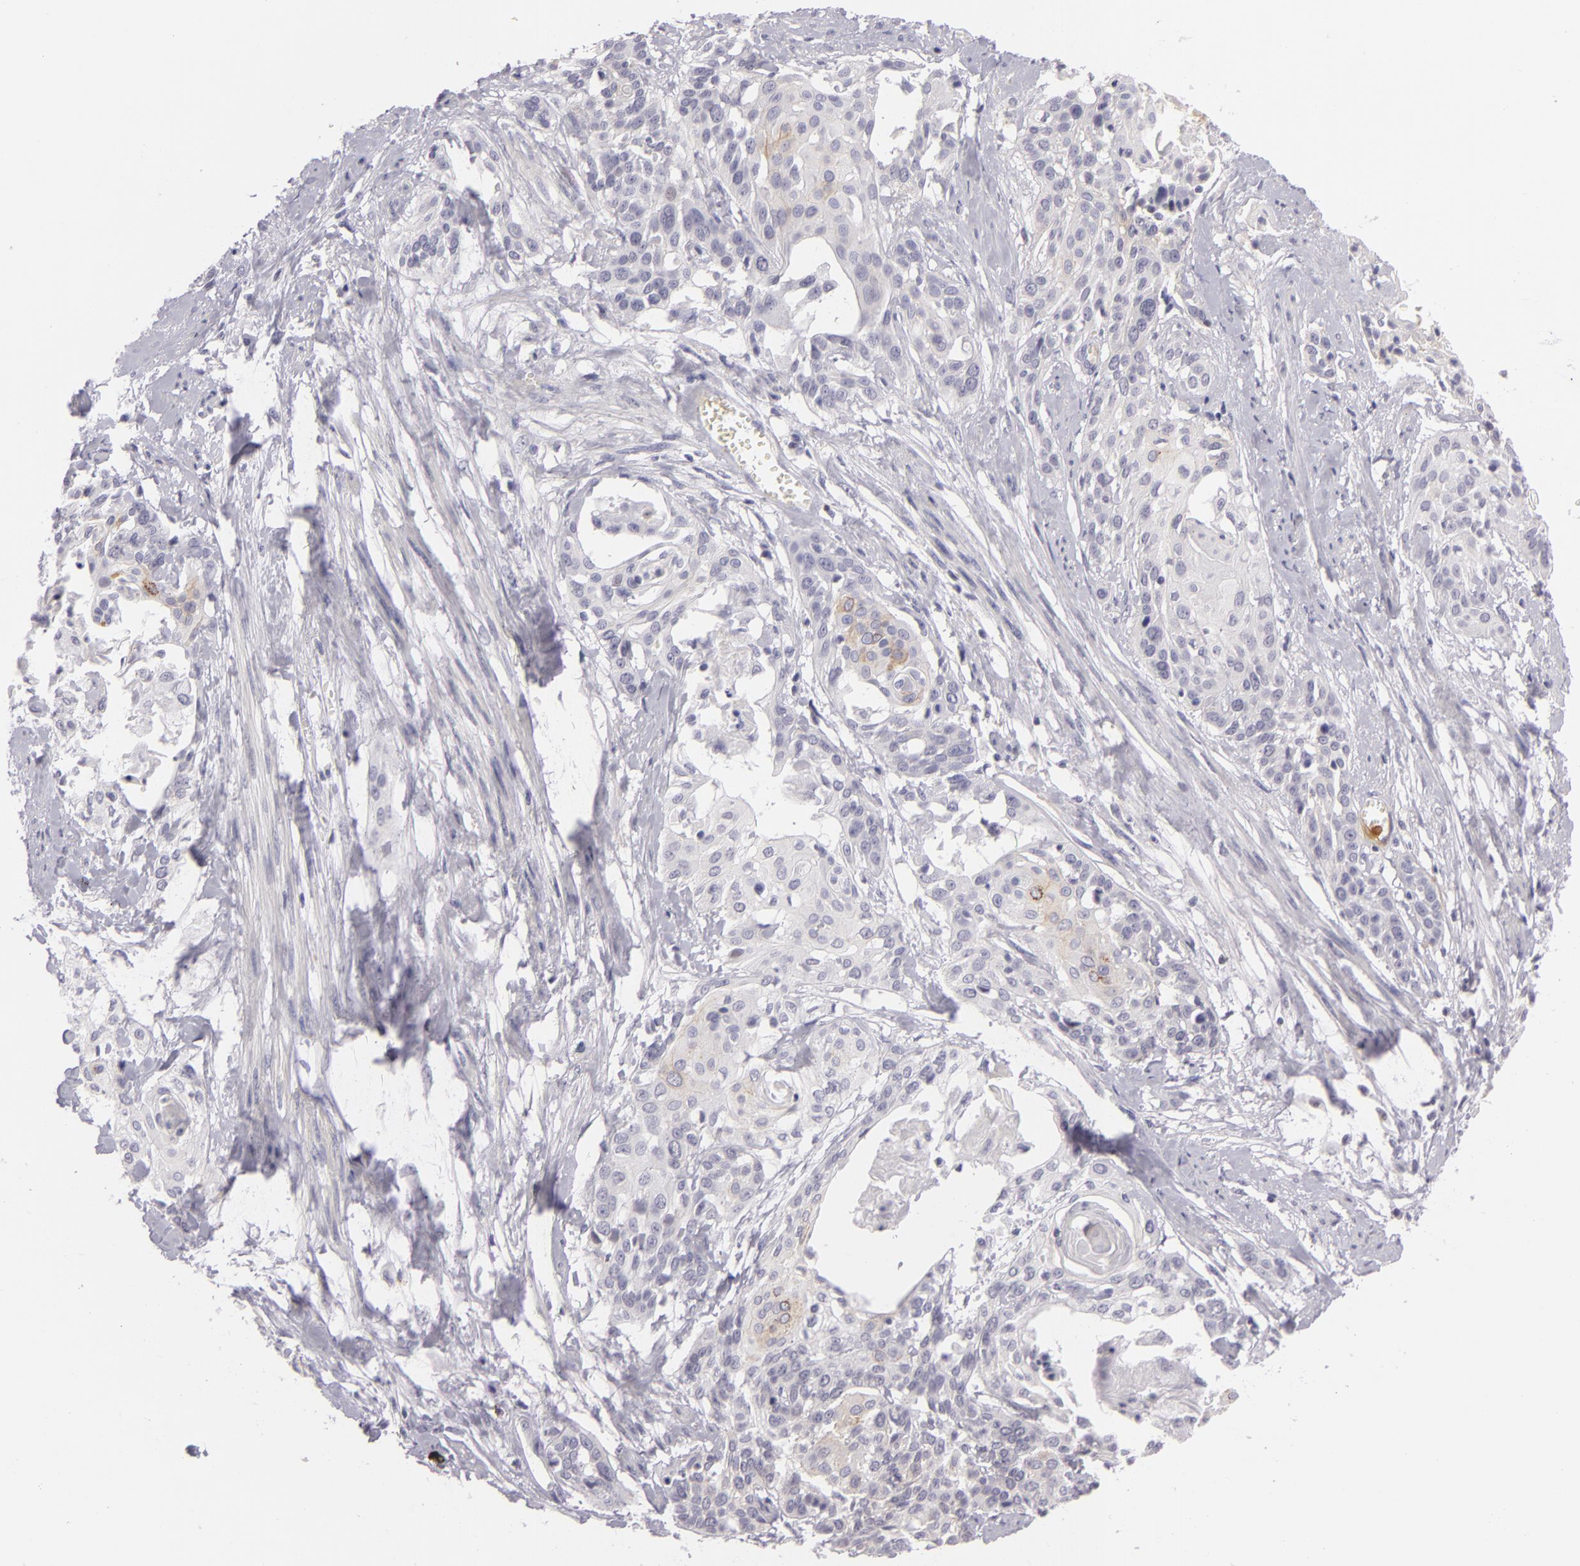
{"staining": {"intensity": "negative", "quantity": "none", "location": "none"}, "tissue": "cervical cancer", "cell_type": "Tumor cells", "image_type": "cancer", "snomed": [{"axis": "morphology", "description": "Squamous cell carcinoma, NOS"}, {"axis": "topography", "description": "Cervix"}], "caption": "This photomicrograph is of cervical cancer stained with immunohistochemistry (IHC) to label a protein in brown with the nuclei are counter-stained blue. There is no positivity in tumor cells.", "gene": "CTNNB1", "patient": {"sex": "female", "age": 57}}